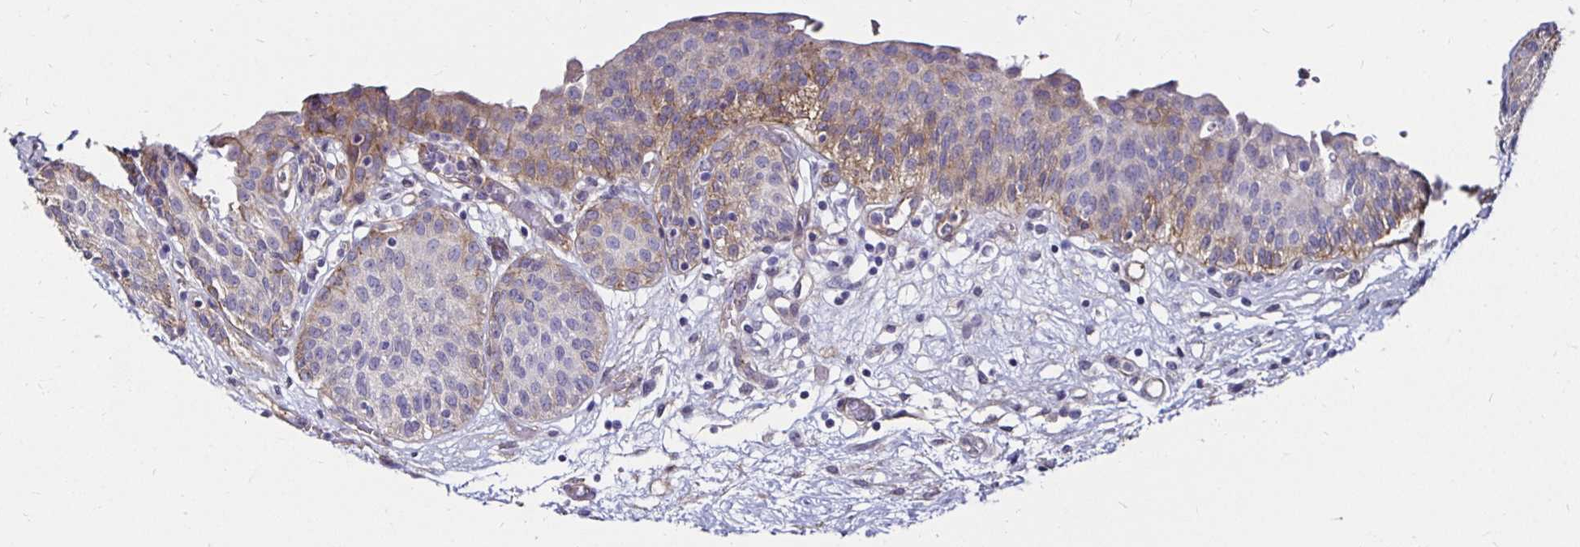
{"staining": {"intensity": "moderate", "quantity": "<25%", "location": "cytoplasmic/membranous"}, "tissue": "urinary bladder", "cell_type": "Urothelial cells", "image_type": "normal", "snomed": [{"axis": "morphology", "description": "Normal tissue, NOS"}, {"axis": "topography", "description": "Urinary bladder"}], "caption": "Immunohistochemical staining of unremarkable human urinary bladder shows moderate cytoplasmic/membranous protein expression in about <25% of urothelial cells. Immunohistochemistry (ihc) stains the protein of interest in brown and the nuclei are stained blue.", "gene": "ITGB1", "patient": {"sex": "male", "age": 68}}